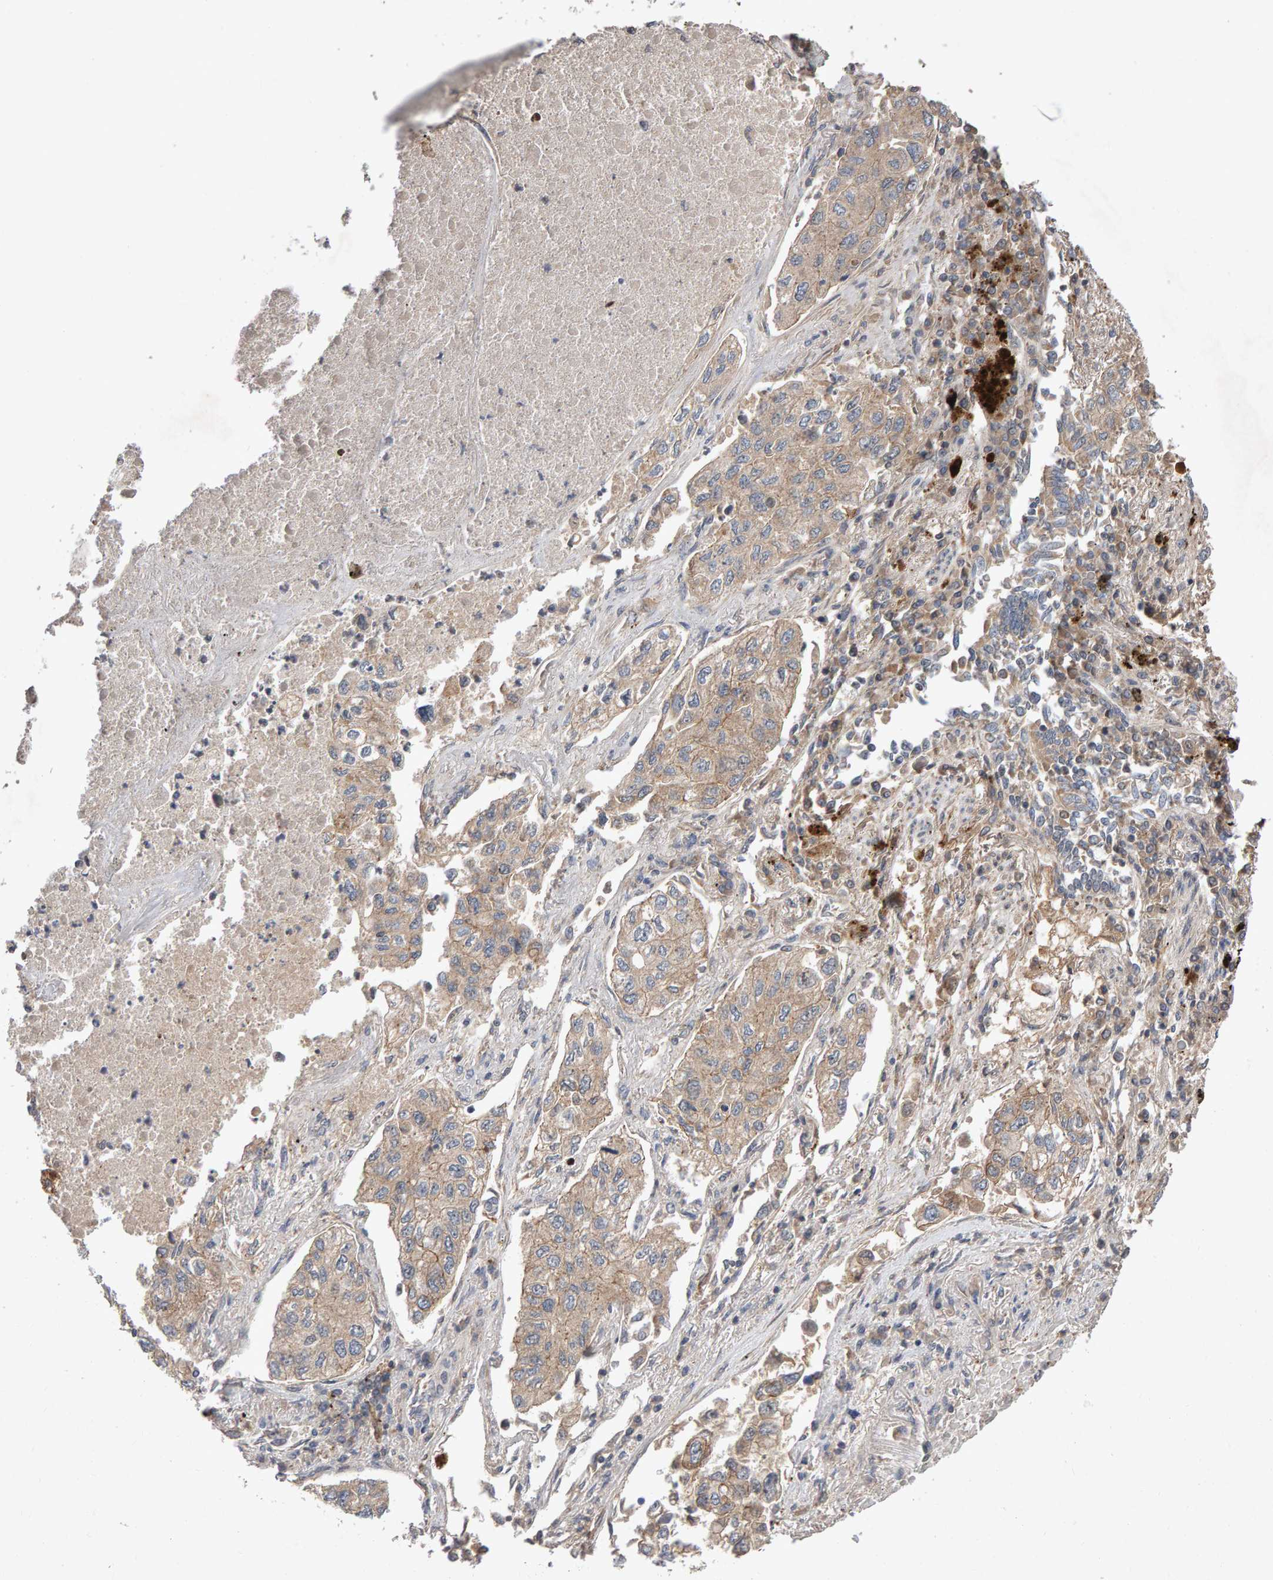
{"staining": {"intensity": "weak", "quantity": ">75%", "location": "cytoplasmic/membranous"}, "tissue": "lung cancer", "cell_type": "Tumor cells", "image_type": "cancer", "snomed": [{"axis": "morphology", "description": "Inflammation, NOS"}, {"axis": "morphology", "description": "Adenocarcinoma, NOS"}, {"axis": "topography", "description": "Lung"}], "caption": "Immunohistochemistry photomicrograph of lung cancer (adenocarcinoma) stained for a protein (brown), which demonstrates low levels of weak cytoplasmic/membranous staining in approximately >75% of tumor cells.", "gene": "PGS1", "patient": {"sex": "male", "age": 63}}